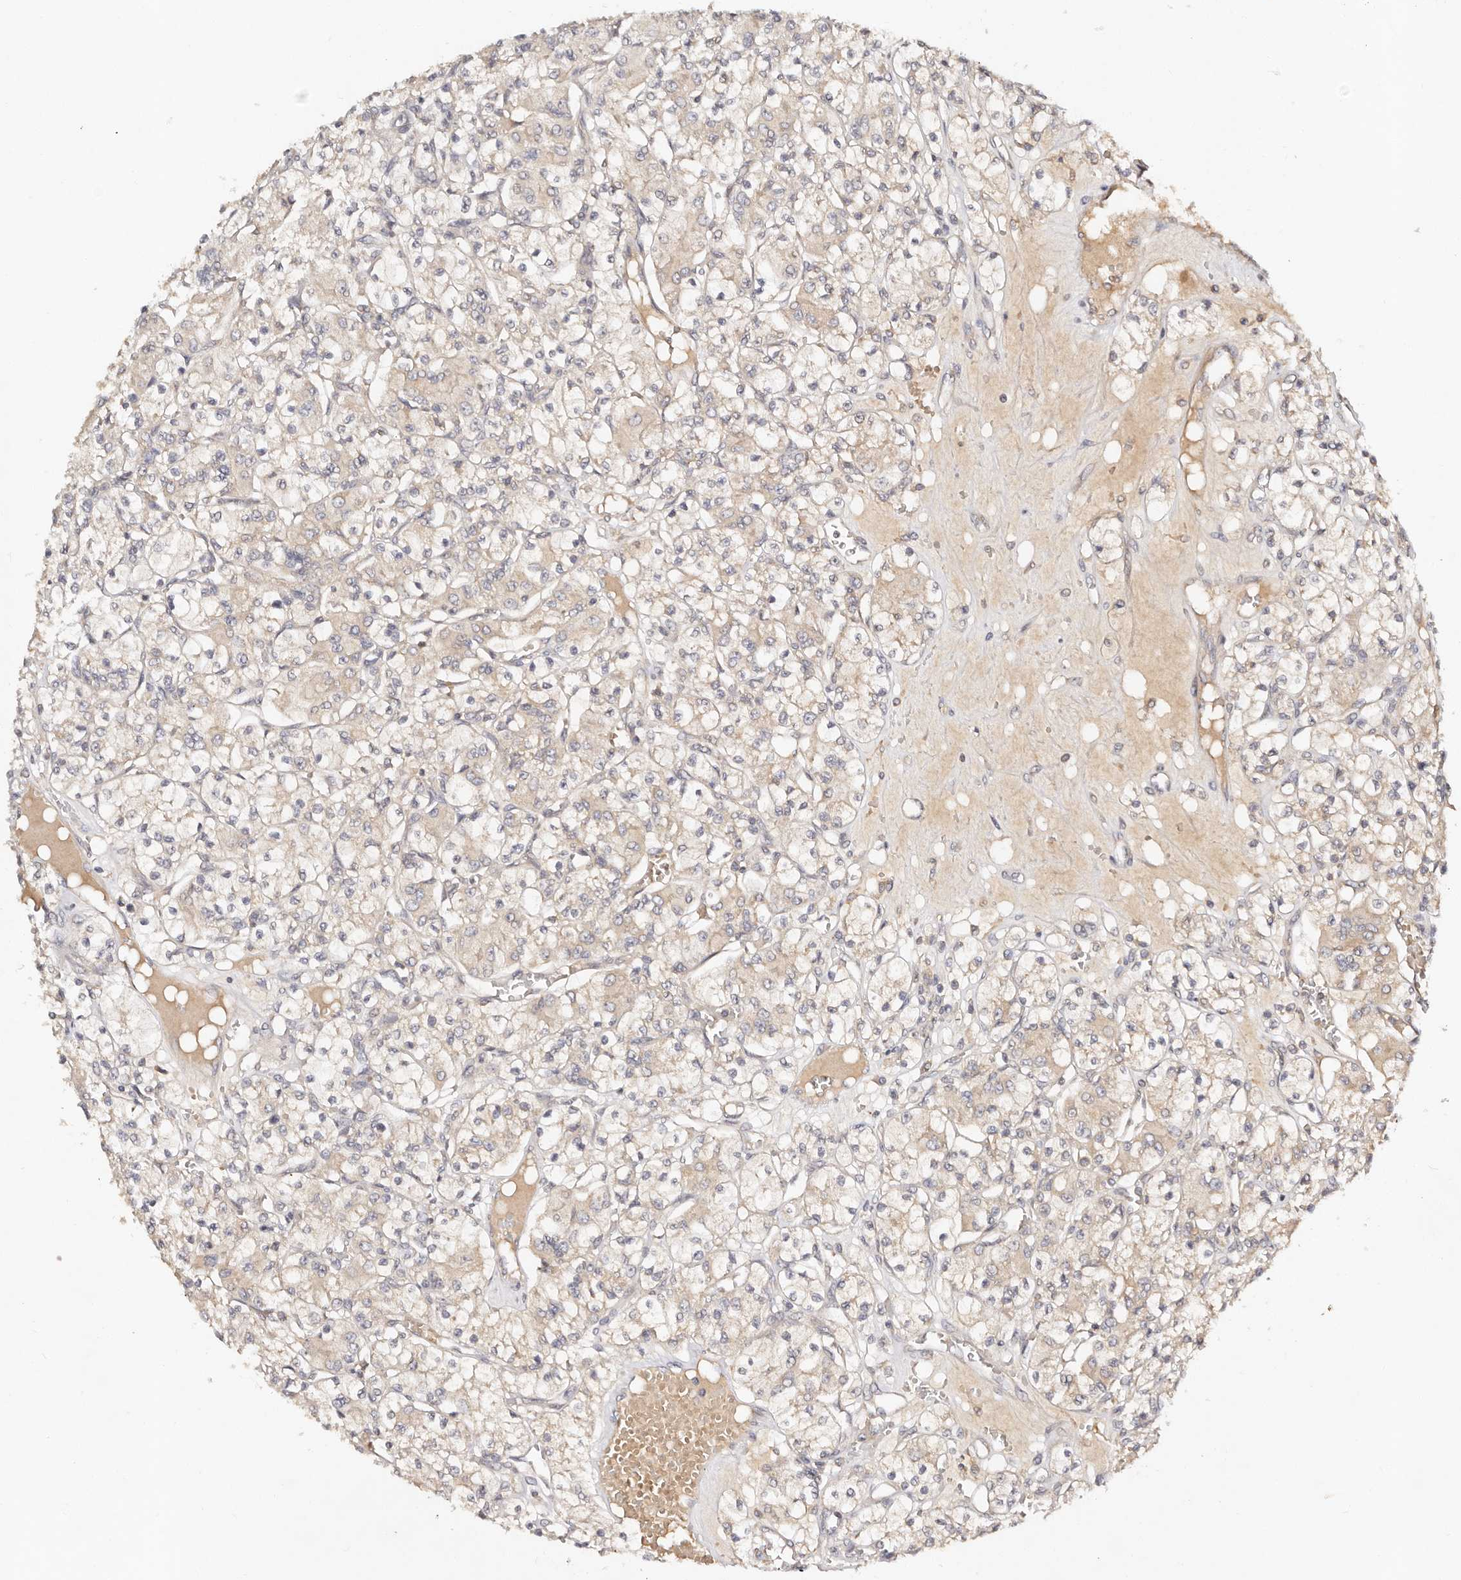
{"staining": {"intensity": "negative", "quantity": "none", "location": "none"}, "tissue": "renal cancer", "cell_type": "Tumor cells", "image_type": "cancer", "snomed": [{"axis": "morphology", "description": "Adenocarcinoma, NOS"}, {"axis": "topography", "description": "Kidney"}], "caption": "The histopathology image displays no staining of tumor cells in renal cancer.", "gene": "DENND11", "patient": {"sex": "female", "age": 59}}